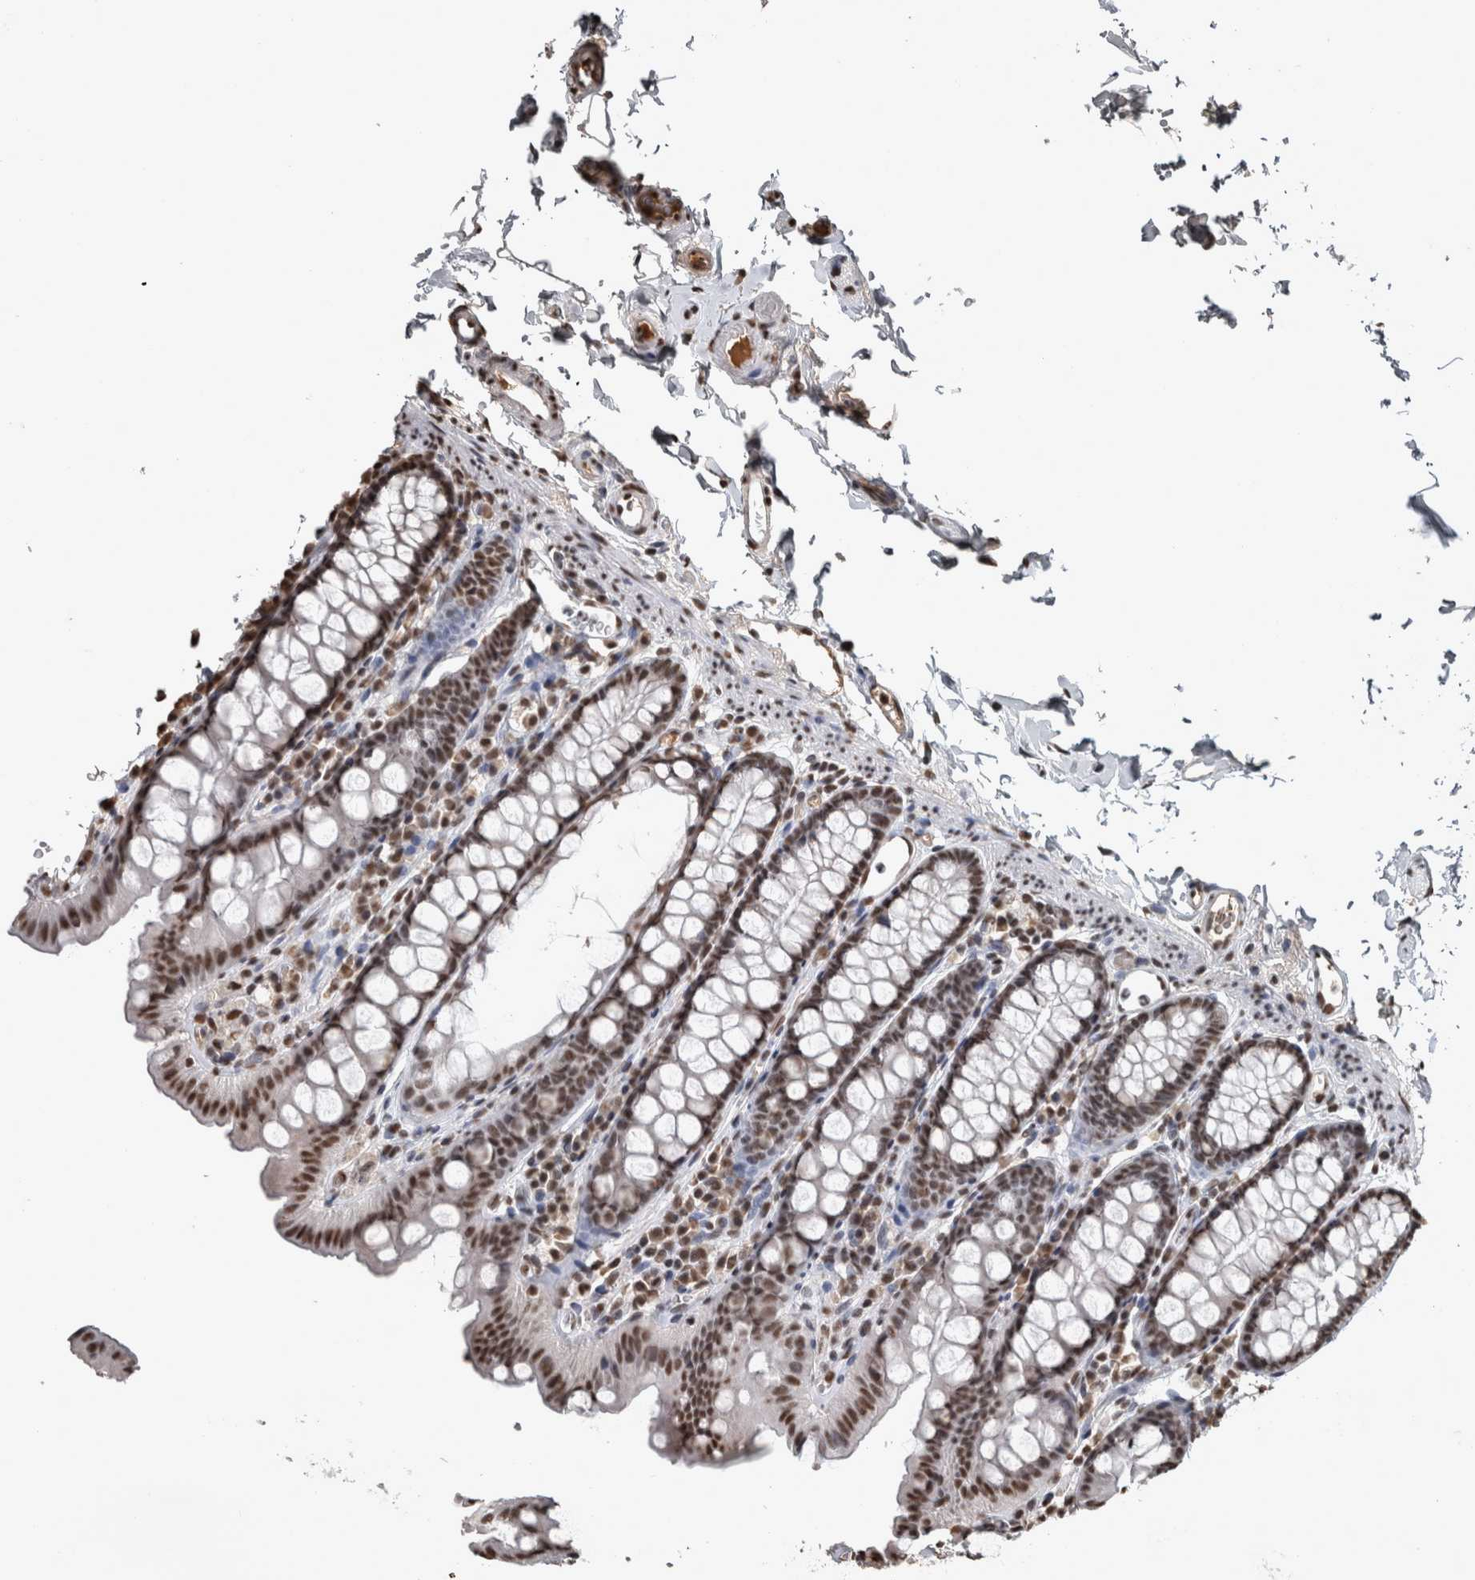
{"staining": {"intensity": "strong", "quantity": ">75%", "location": "nuclear"}, "tissue": "colon", "cell_type": "Endothelial cells", "image_type": "normal", "snomed": [{"axis": "morphology", "description": "Normal tissue, NOS"}, {"axis": "topography", "description": "Colon"}, {"axis": "topography", "description": "Peripheral nerve tissue"}], "caption": "IHC image of benign colon stained for a protein (brown), which exhibits high levels of strong nuclear positivity in about >75% of endothelial cells.", "gene": "TGS1", "patient": {"sex": "female", "age": 61}}